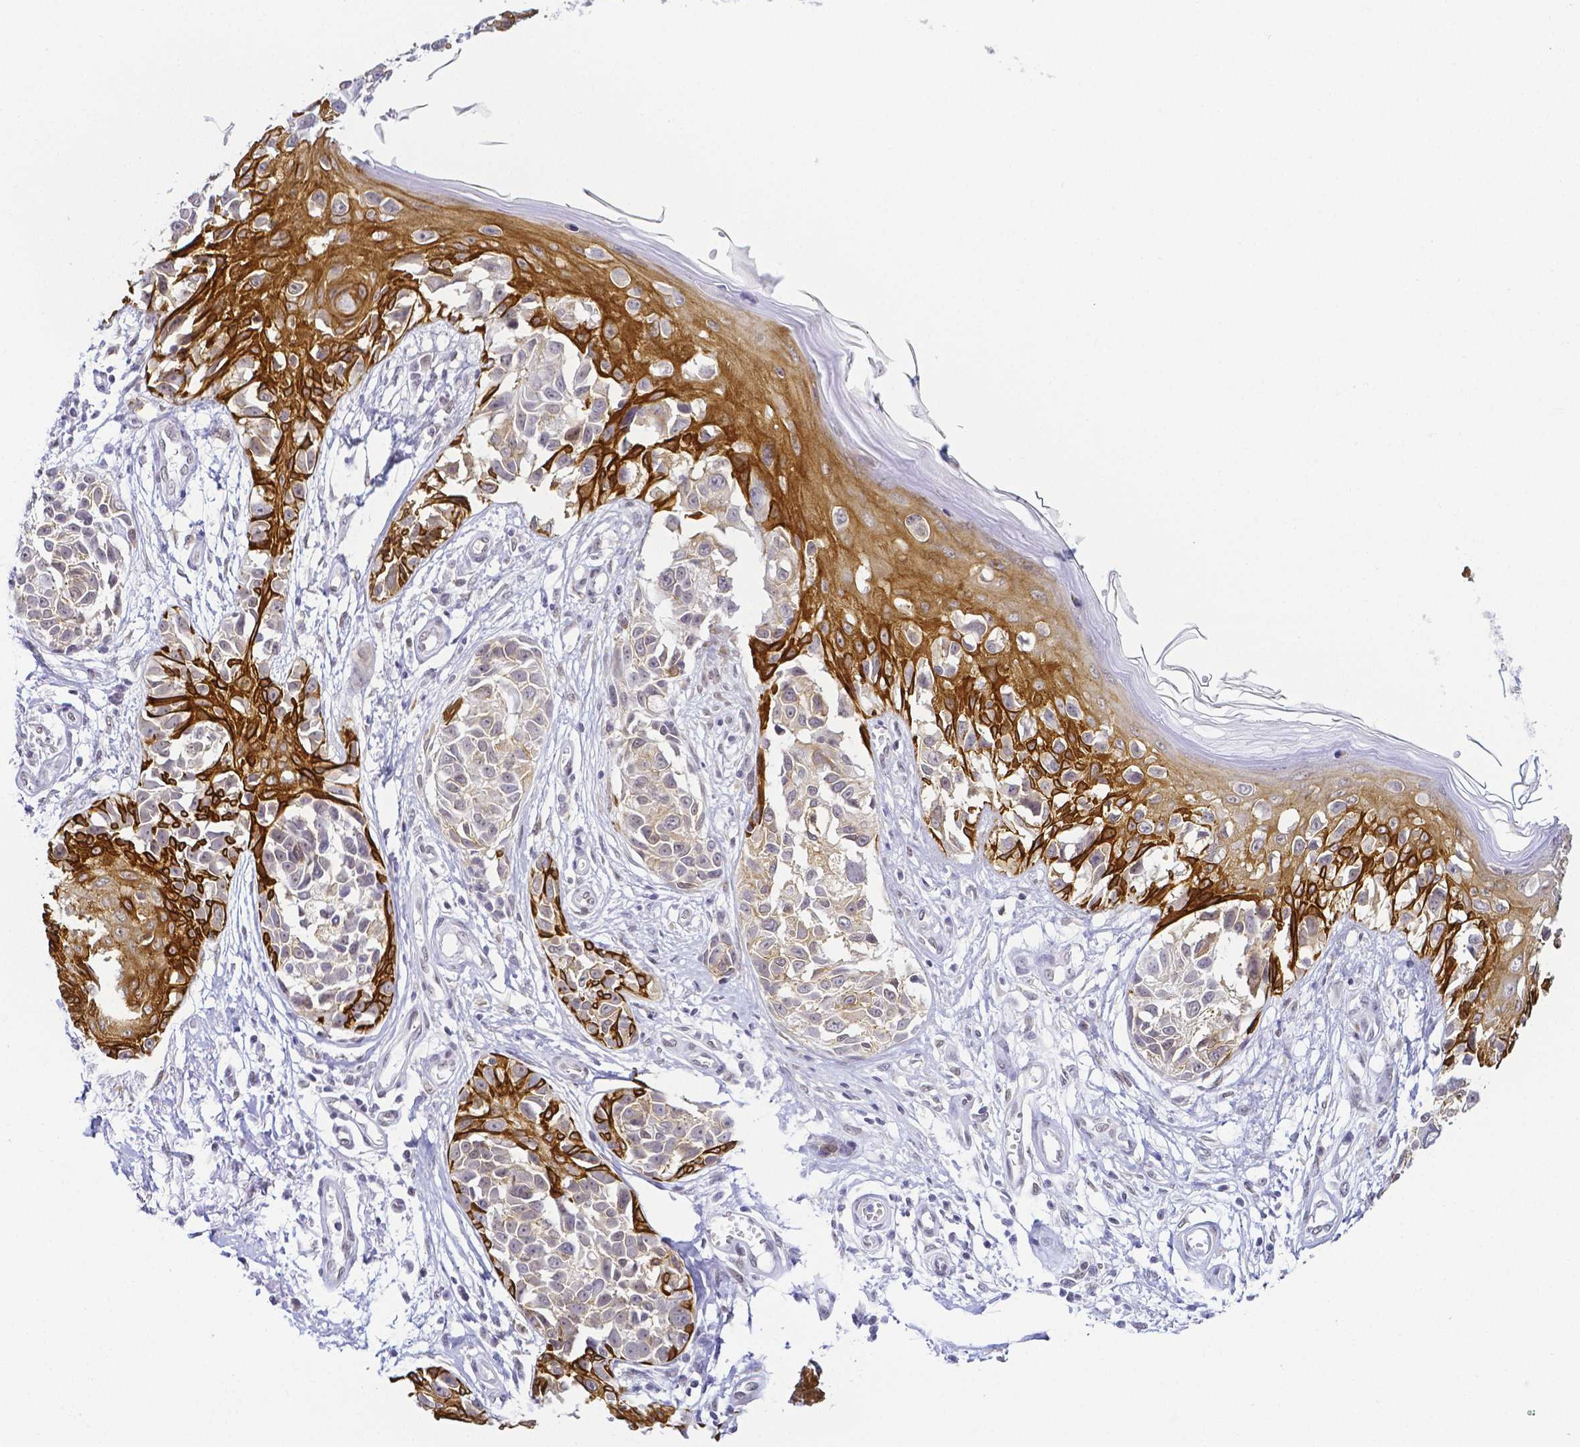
{"staining": {"intensity": "weak", "quantity": "<25%", "location": "cytoplasmic/membranous,nuclear"}, "tissue": "melanoma", "cell_type": "Tumor cells", "image_type": "cancer", "snomed": [{"axis": "morphology", "description": "Malignant melanoma, NOS"}, {"axis": "topography", "description": "Skin"}], "caption": "Malignant melanoma was stained to show a protein in brown. There is no significant expression in tumor cells.", "gene": "FAM83G", "patient": {"sex": "male", "age": 73}}